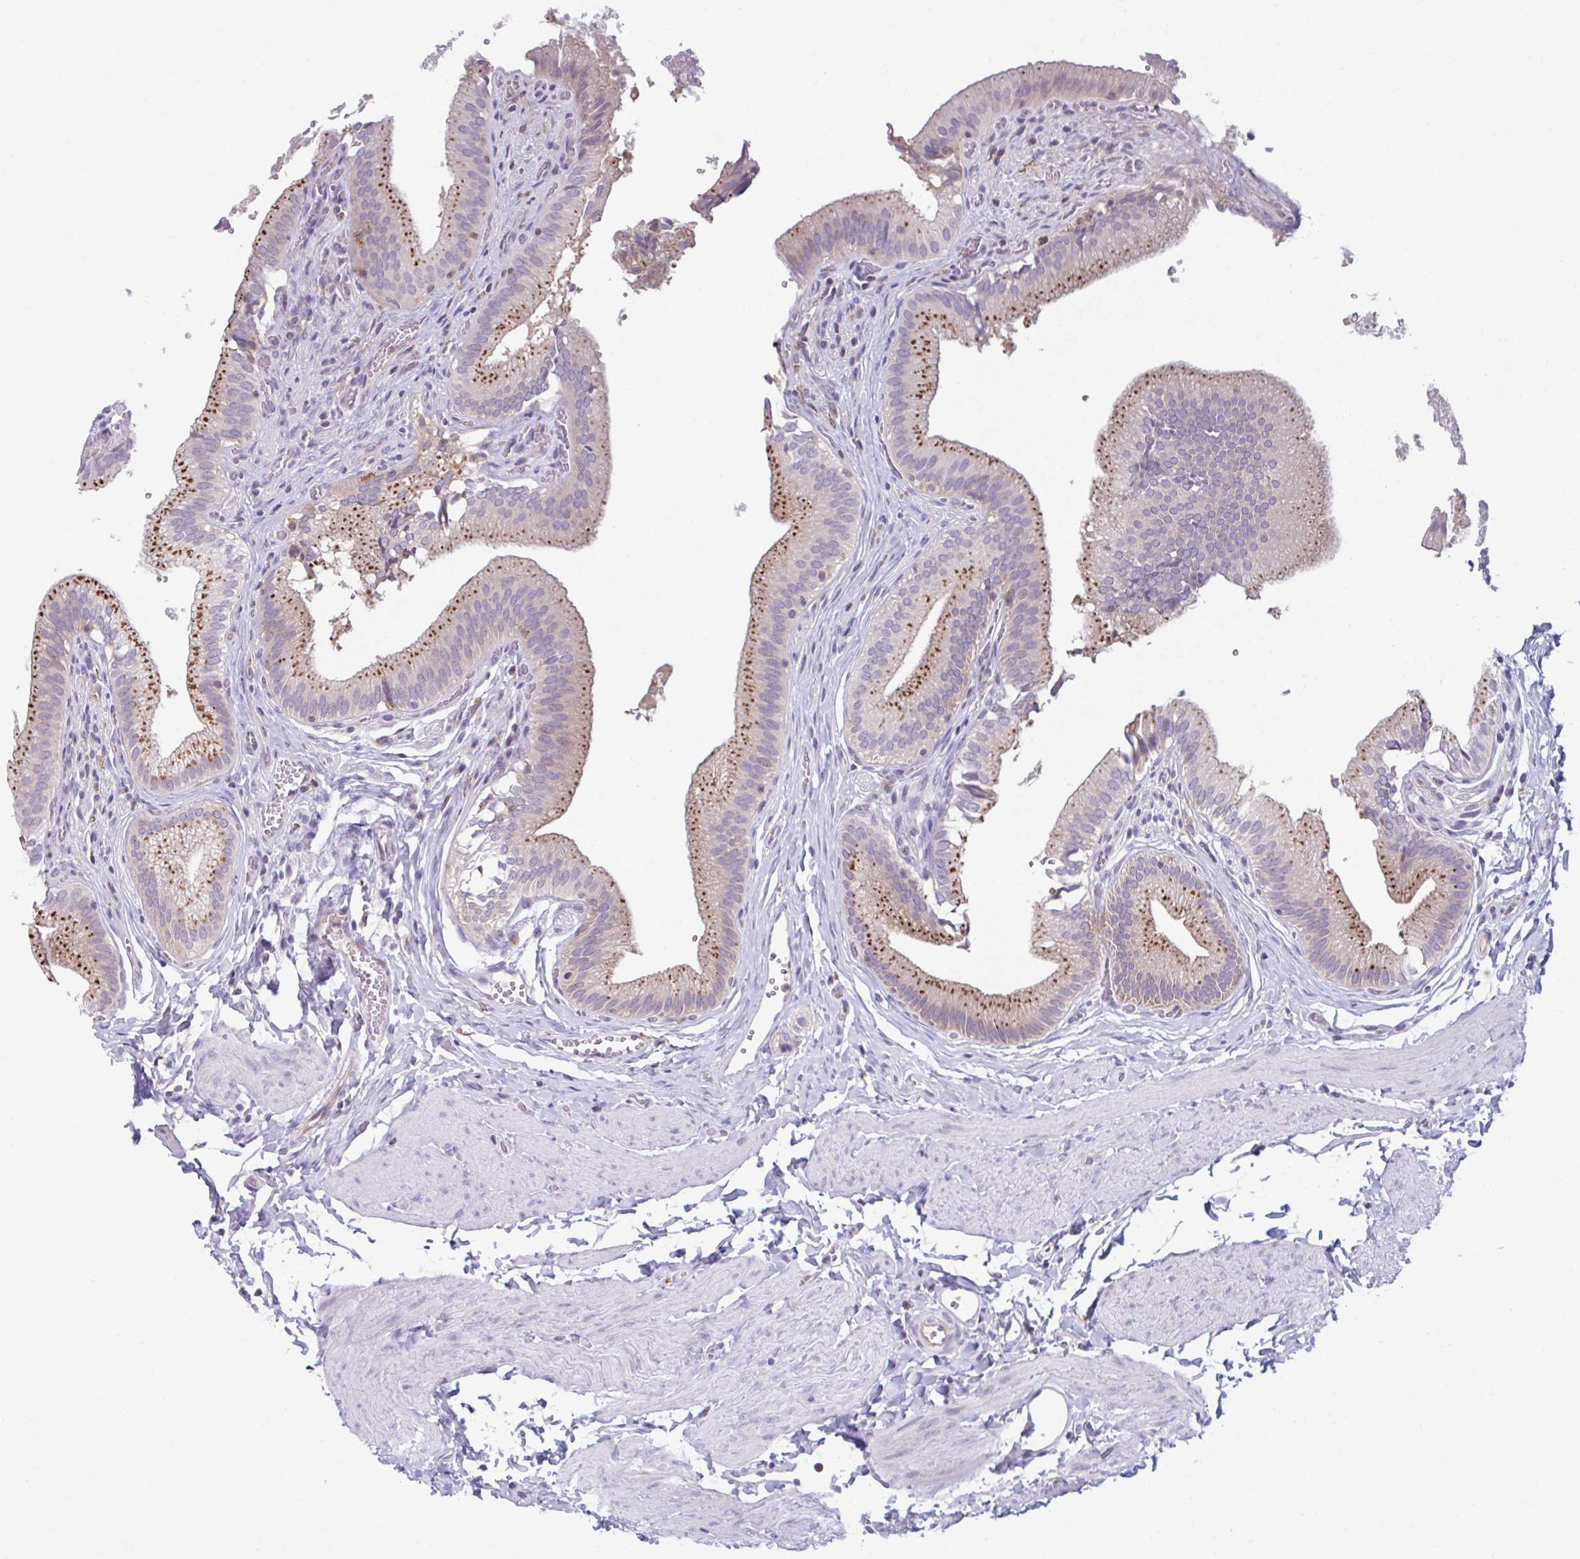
{"staining": {"intensity": "moderate", "quantity": "25%-75%", "location": "cytoplasmic/membranous"}, "tissue": "gallbladder", "cell_type": "Glandular cells", "image_type": "normal", "snomed": [{"axis": "morphology", "description": "Normal tissue, NOS"}, {"axis": "topography", "description": "Gallbladder"}, {"axis": "topography", "description": "Peripheral nerve tissue"}], "caption": "Glandular cells demonstrate moderate cytoplasmic/membranous positivity in about 25%-75% of cells in unremarkable gallbladder.", "gene": "ADAT3", "patient": {"sex": "male", "age": 17}}